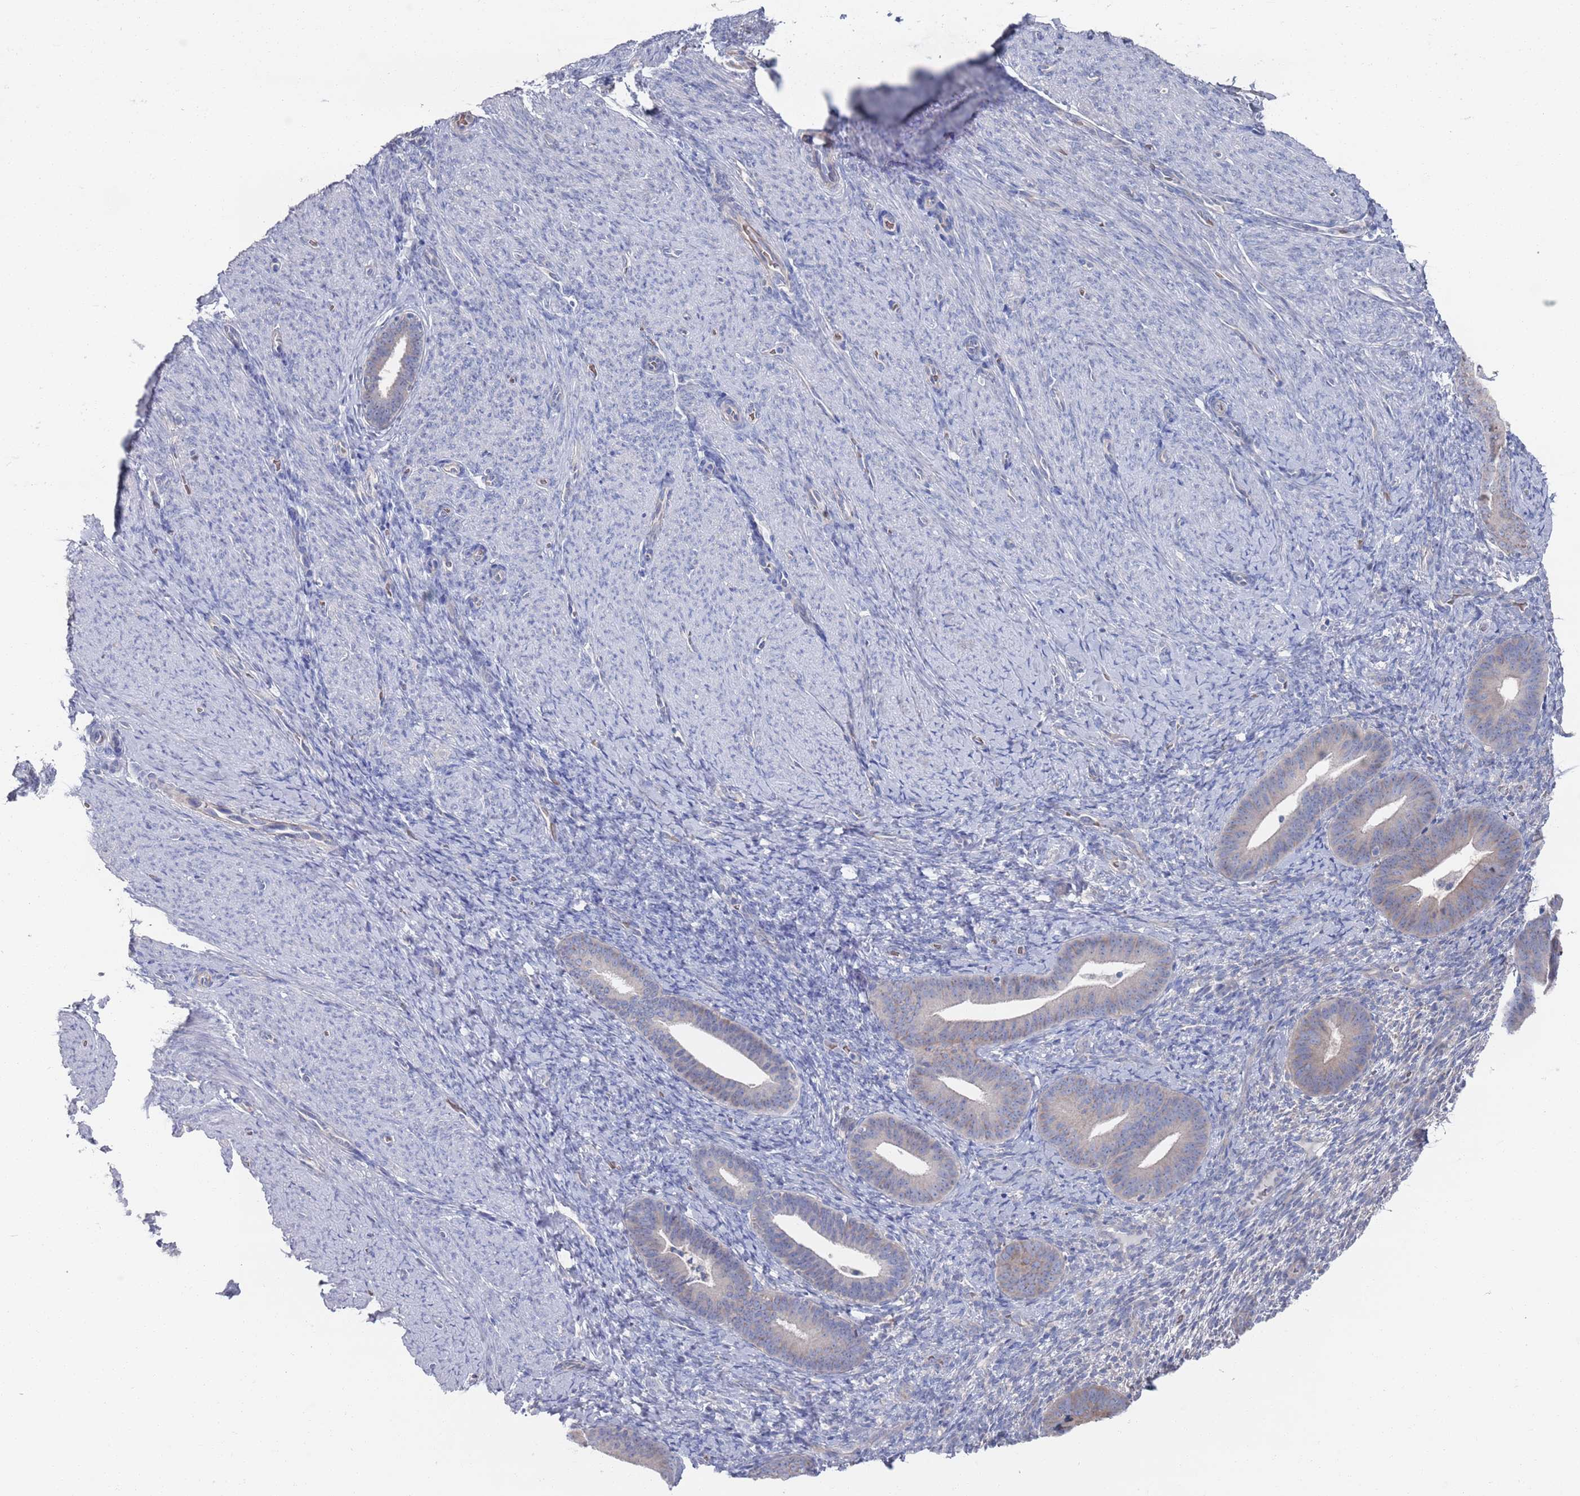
{"staining": {"intensity": "negative", "quantity": "none", "location": "none"}, "tissue": "endometrium", "cell_type": "Cells in endometrial stroma", "image_type": "normal", "snomed": [{"axis": "morphology", "description": "Normal tissue, NOS"}, {"axis": "topography", "description": "Endometrium"}], "caption": "The immunohistochemistry (IHC) photomicrograph has no significant expression in cells in endometrial stroma of endometrium.", "gene": "TMCO3", "patient": {"sex": "female", "age": 65}}